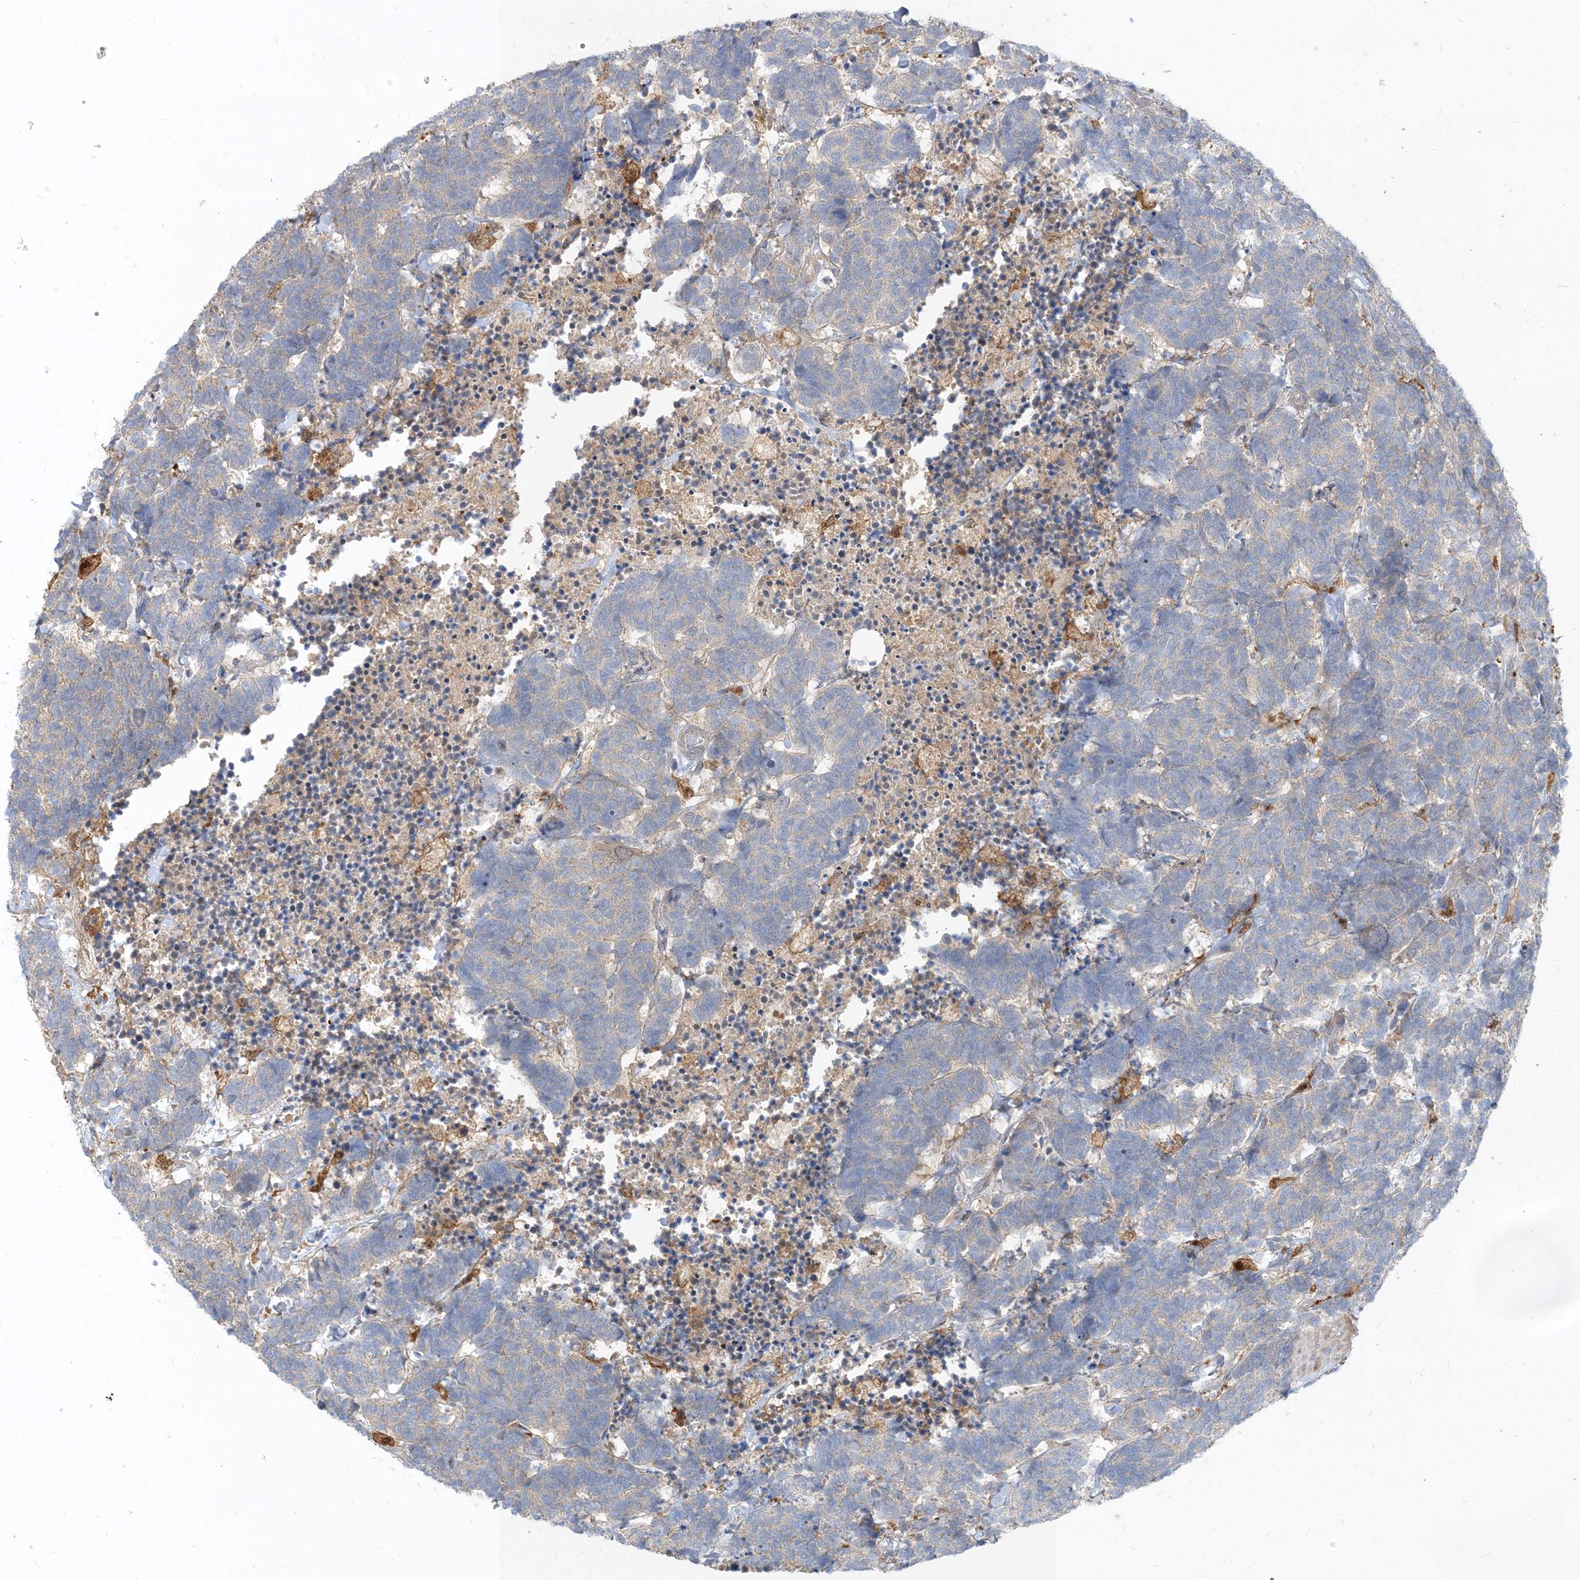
{"staining": {"intensity": "negative", "quantity": "none", "location": "none"}, "tissue": "carcinoid", "cell_type": "Tumor cells", "image_type": "cancer", "snomed": [{"axis": "morphology", "description": "Carcinoma, NOS"}, {"axis": "morphology", "description": "Carcinoid, malignant, NOS"}, {"axis": "topography", "description": "Urinary bladder"}], "caption": "Immunohistochemistry image of neoplastic tissue: human malignant carcinoid stained with DAB (3,3'-diaminobenzidine) reveals no significant protein expression in tumor cells.", "gene": "NAGK", "patient": {"sex": "male", "age": 57}}